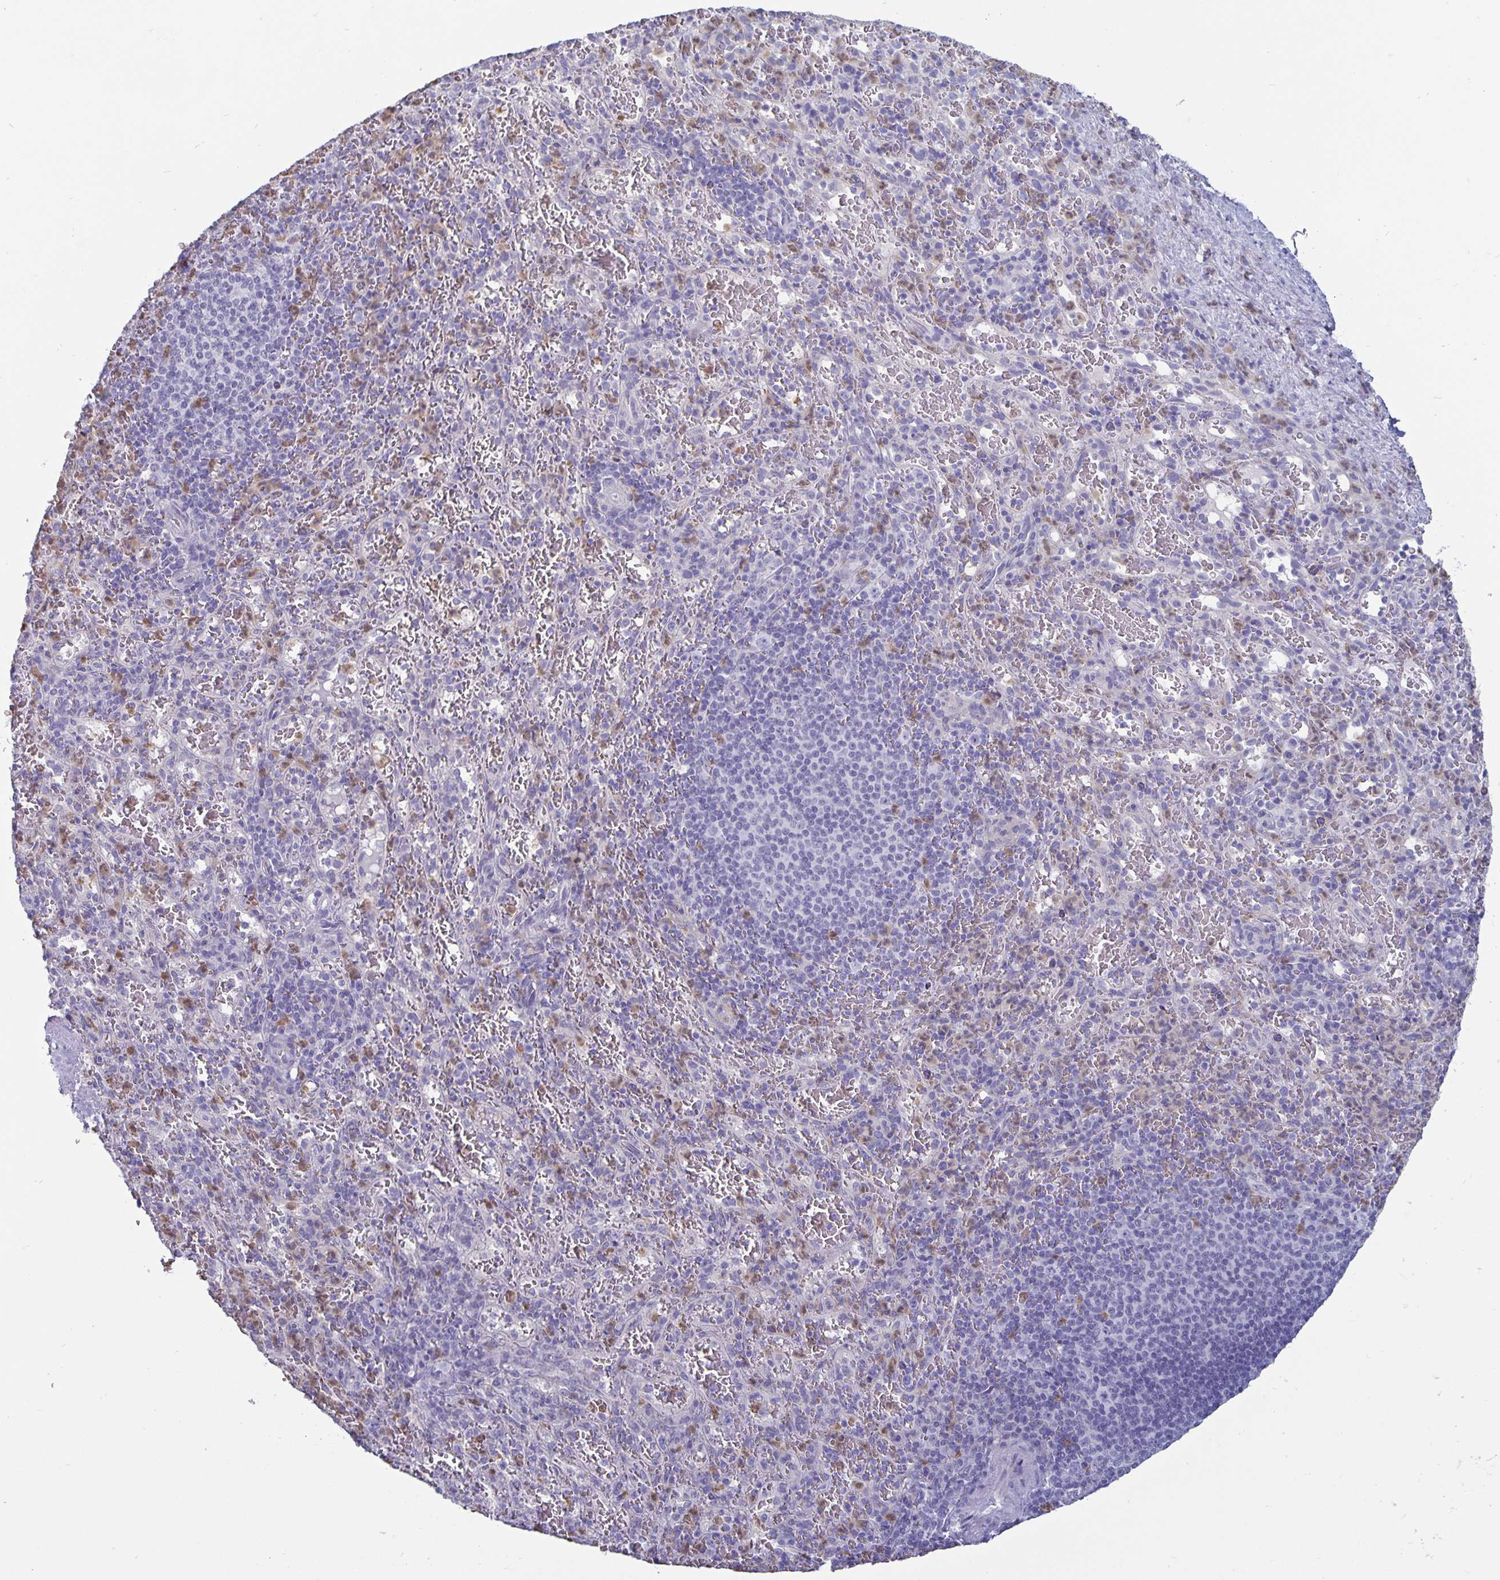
{"staining": {"intensity": "negative", "quantity": "none", "location": "none"}, "tissue": "spleen", "cell_type": "Cells in red pulp", "image_type": "normal", "snomed": [{"axis": "morphology", "description": "Normal tissue, NOS"}, {"axis": "topography", "description": "Spleen"}], "caption": "This is an immunohistochemistry image of normal human spleen. There is no expression in cells in red pulp.", "gene": "PLCB3", "patient": {"sex": "male", "age": 57}}